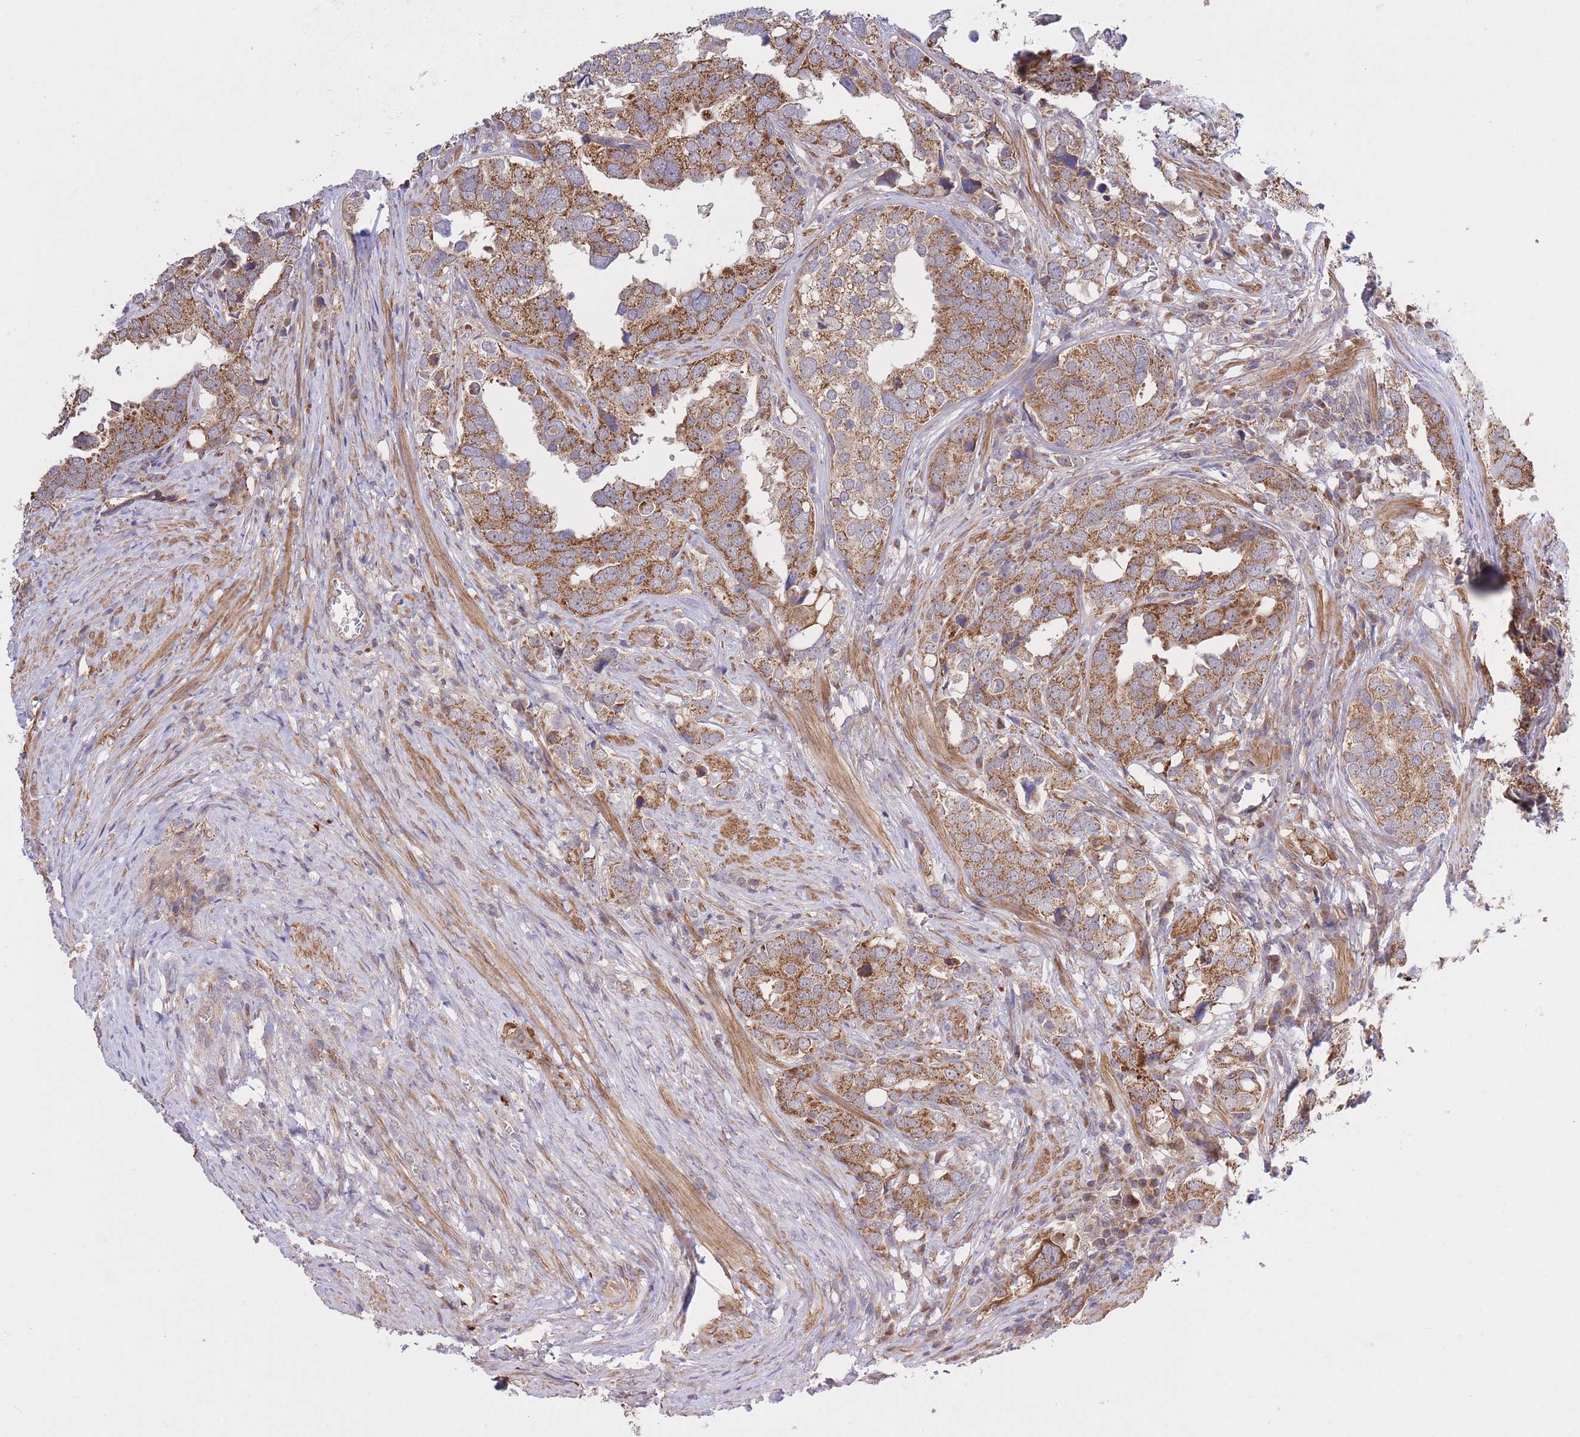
{"staining": {"intensity": "moderate", "quantity": ">75%", "location": "cytoplasmic/membranous"}, "tissue": "prostate cancer", "cell_type": "Tumor cells", "image_type": "cancer", "snomed": [{"axis": "morphology", "description": "Adenocarcinoma, High grade"}, {"axis": "topography", "description": "Prostate"}], "caption": "Human prostate cancer (high-grade adenocarcinoma) stained with a protein marker exhibits moderate staining in tumor cells.", "gene": "ATP13A2", "patient": {"sex": "male", "age": 71}}